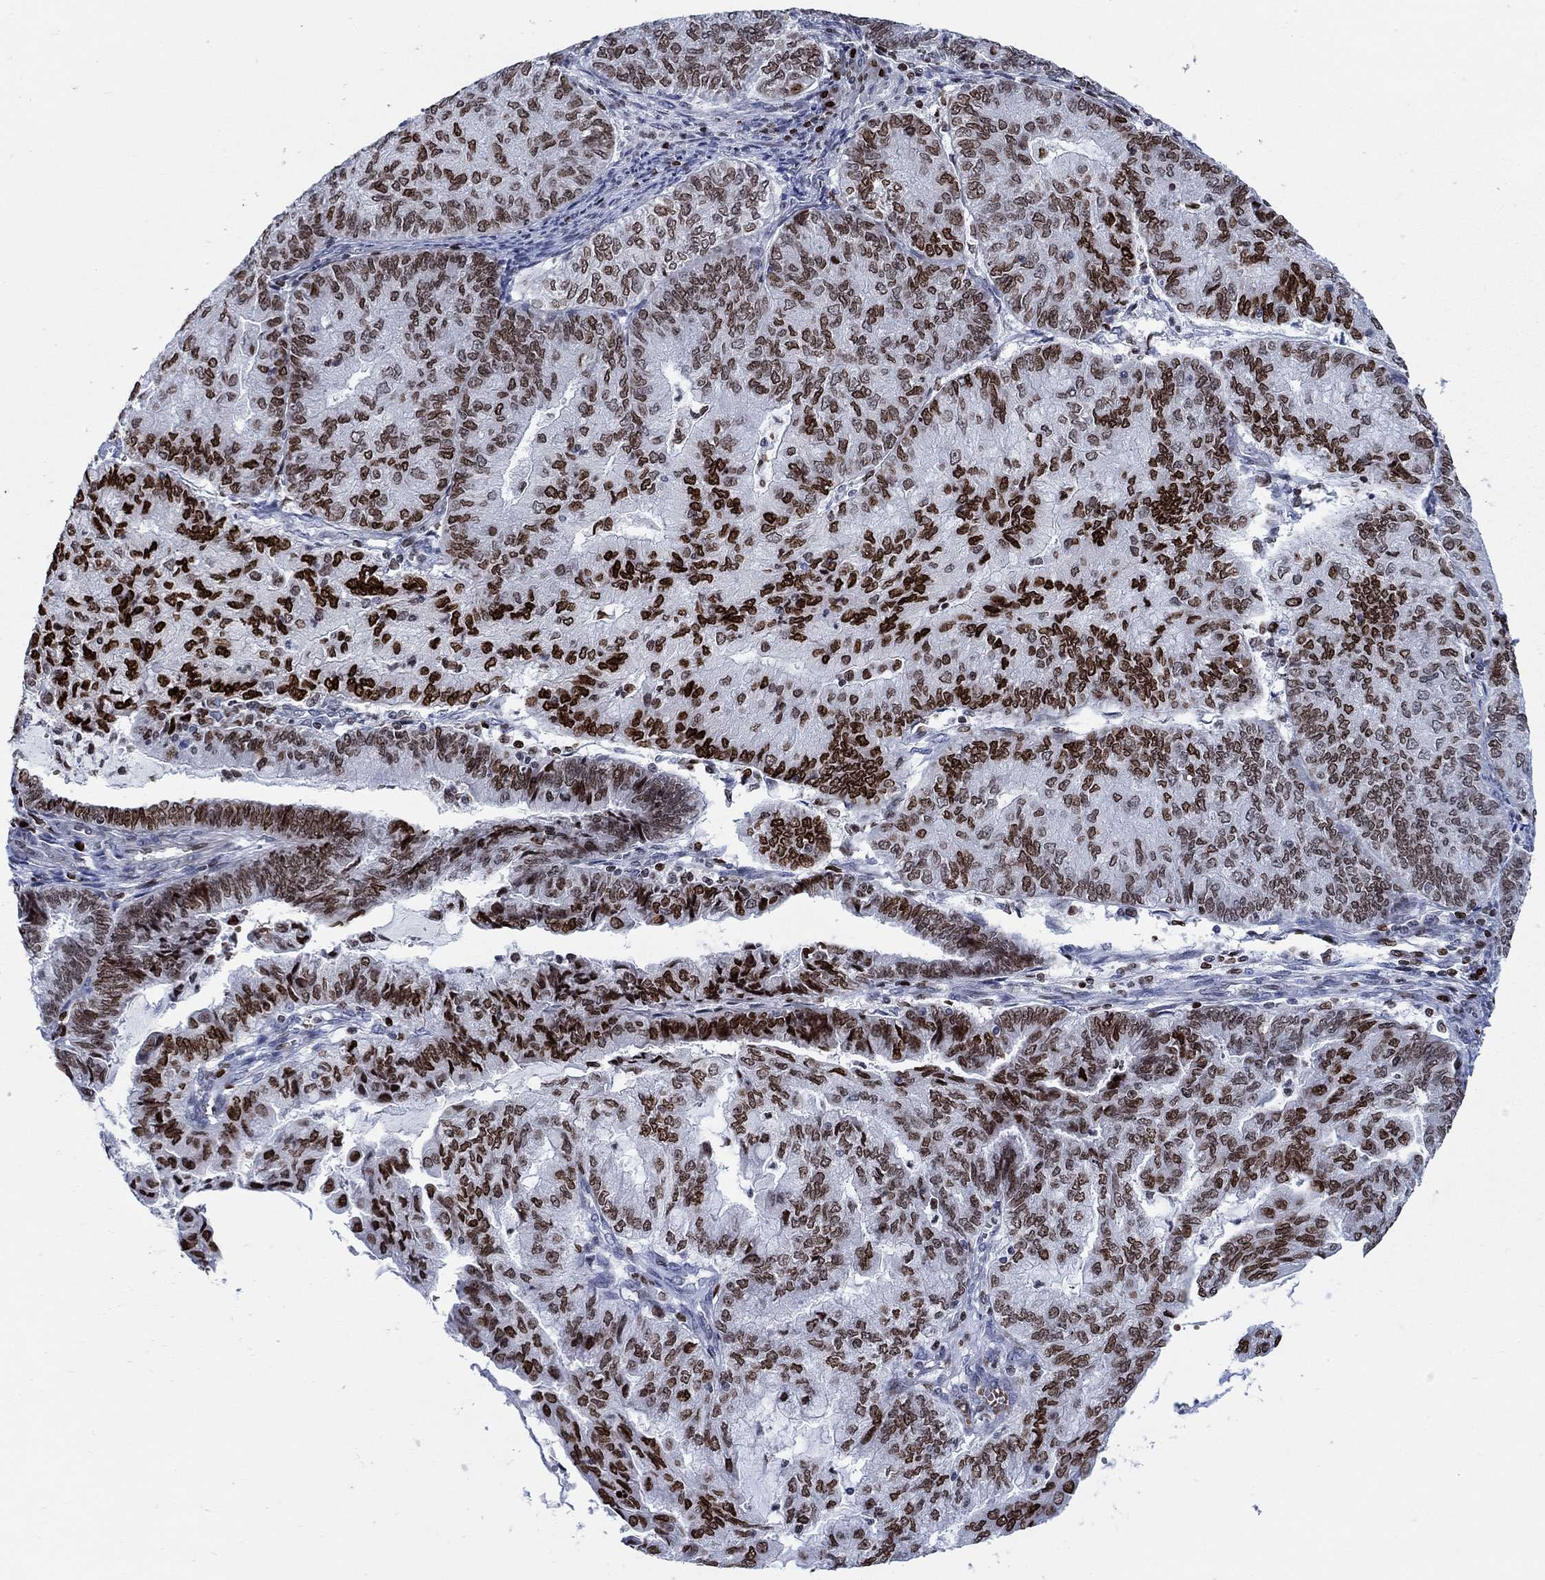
{"staining": {"intensity": "strong", "quantity": "25%-75%", "location": "nuclear"}, "tissue": "endometrial cancer", "cell_type": "Tumor cells", "image_type": "cancer", "snomed": [{"axis": "morphology", "description": "Adenocarcinoma, NOS"}, {"axis": "topography", "description": "Endometrium"}], "caption": "Endometrial cancer (adenocarcinoma) tissue shows strong nuclear positivity in approximately 25%-75% of tumor cells, visualized by immunohistochemistry.", "gene": "HMGA1", "patient": {"sex": "female", "age": 82}}